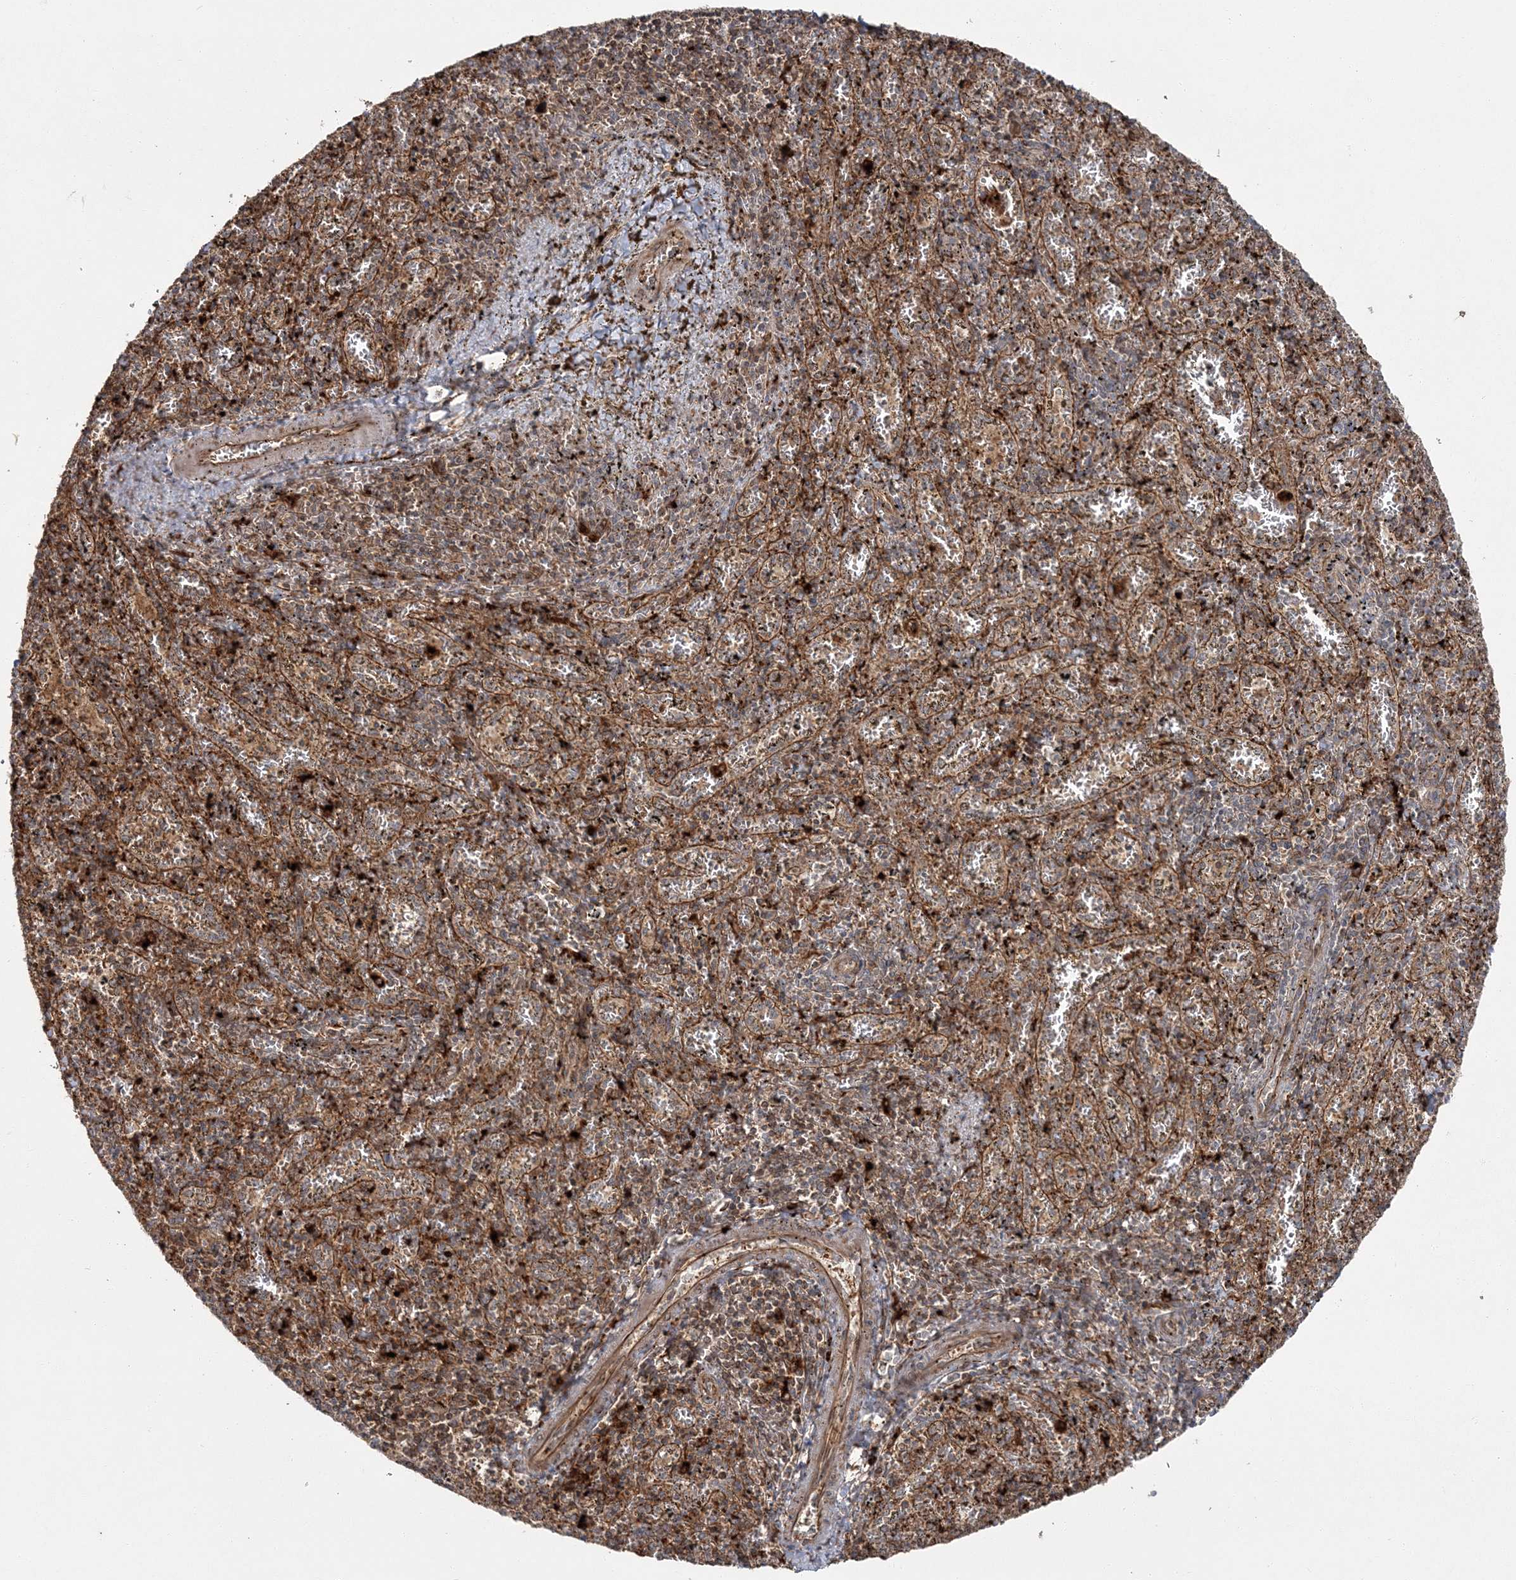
{"staining": {"intensity": "strong", "quantity": ">75%", "location": "cytoplasmic/membranous"}, "tissue": "spleen", "cell_type": "Cells in red pulp", "image_type": "normal", "snomed": [{"axis": "morphology", "description": "Normal tissue, NOS"}, {"axis": "topography", "description": "Spleen"}], "caption": "Immunohistochemical staining of benign spleen demonstrates strong cytoplasmic/membranous protein positivity in about >75% of cells in red pulp.", "gene": "RGCC", "patient": {"sex": "male", "age": 11}}